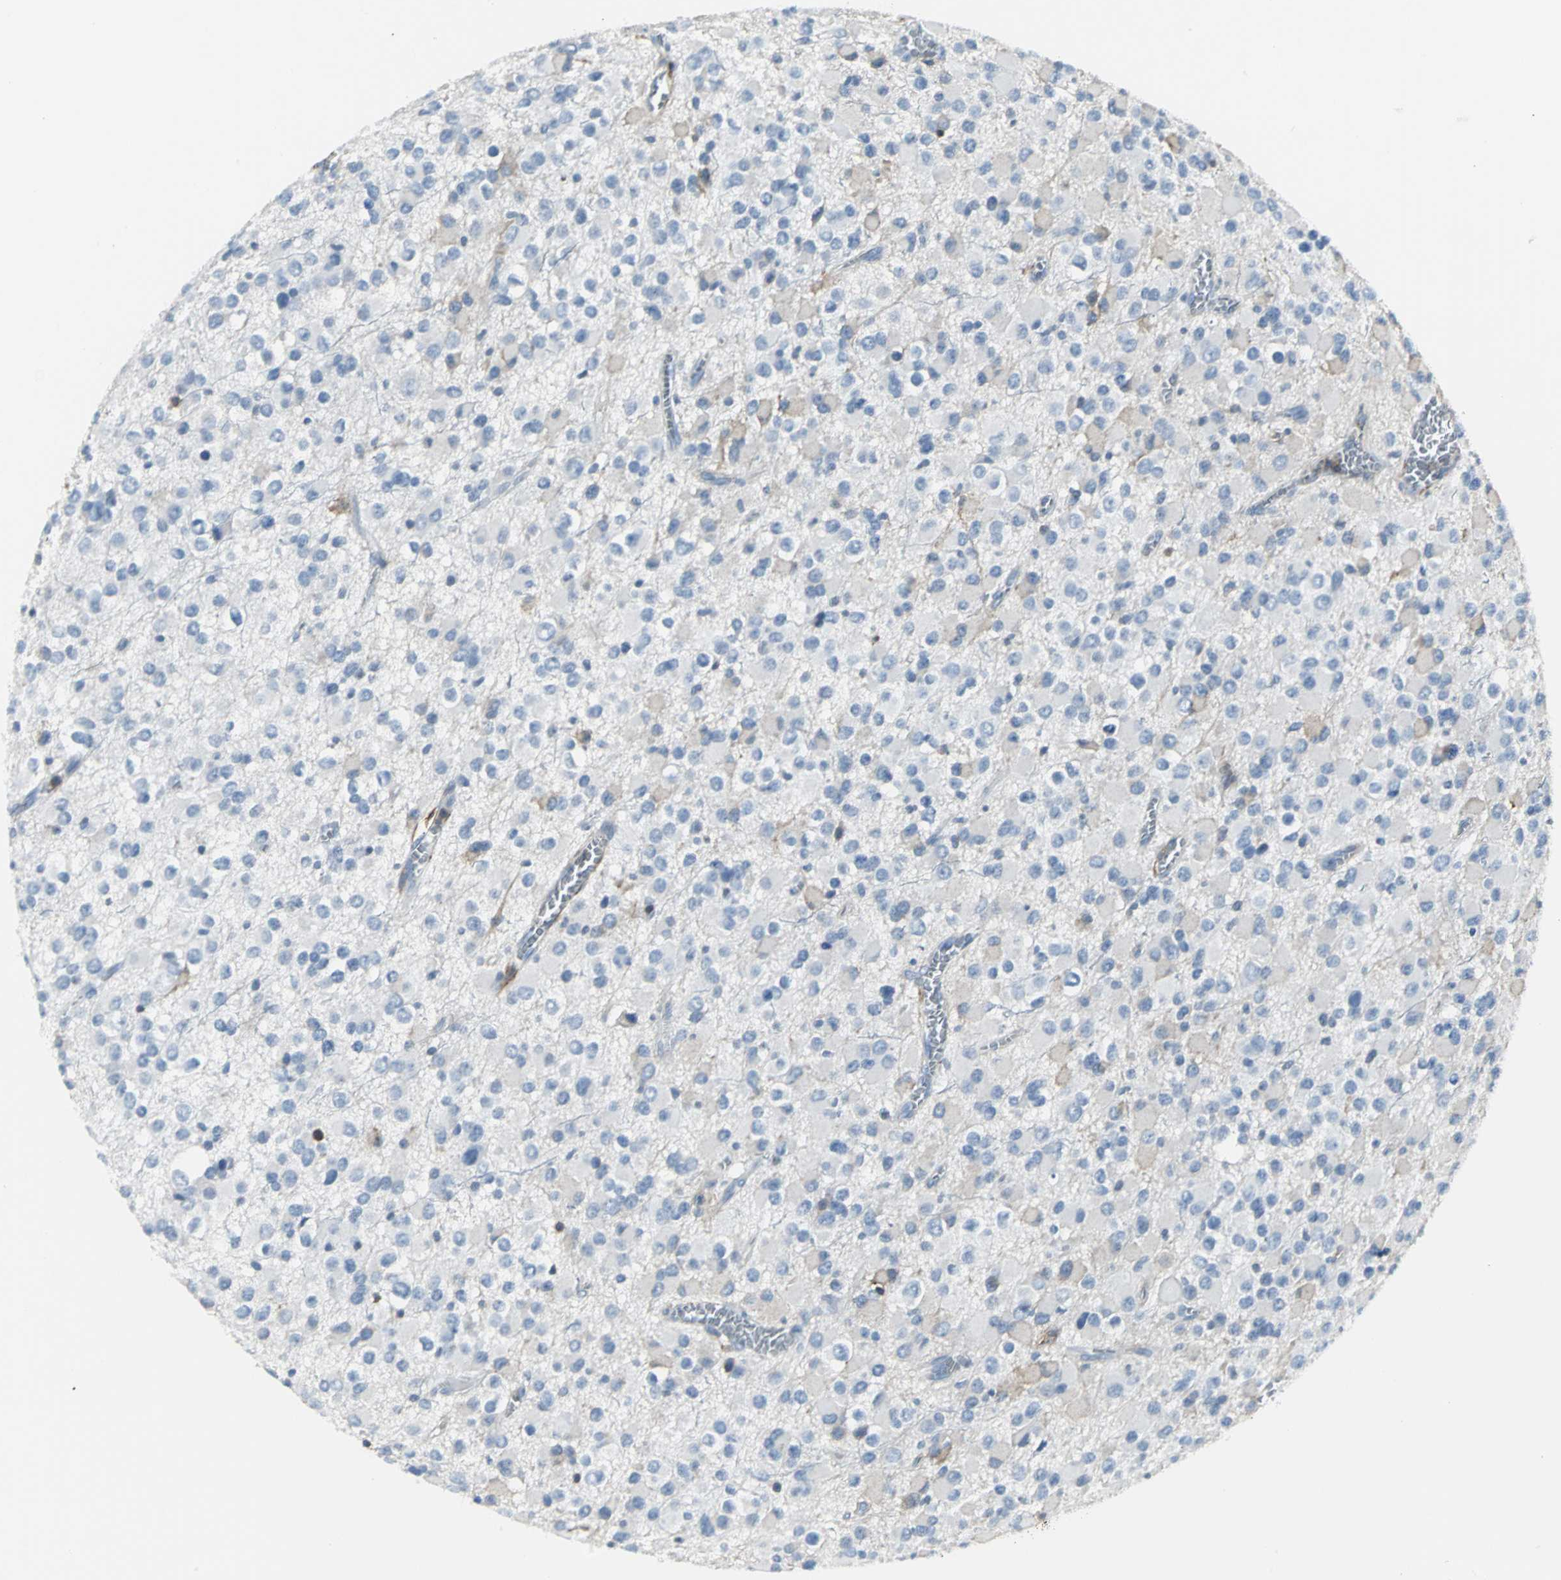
{"staining": {"intensity": "negative", "quantity": "none", "location": "none"}, "tissue": "glioma", "cell_type": "Tumor cells", "image_type": "cancer", "snomed": [{"axis": "morphology", "description": "Glioma, malignant, Low grade"}, {"axis": "topography", "description": "Brain"}], "caption": "Tumor cells are negative for protein expression in human low-grade glioma (malignant).", "gene": "IQGAP2", "patient": {"sex": "male", "age": 42}}